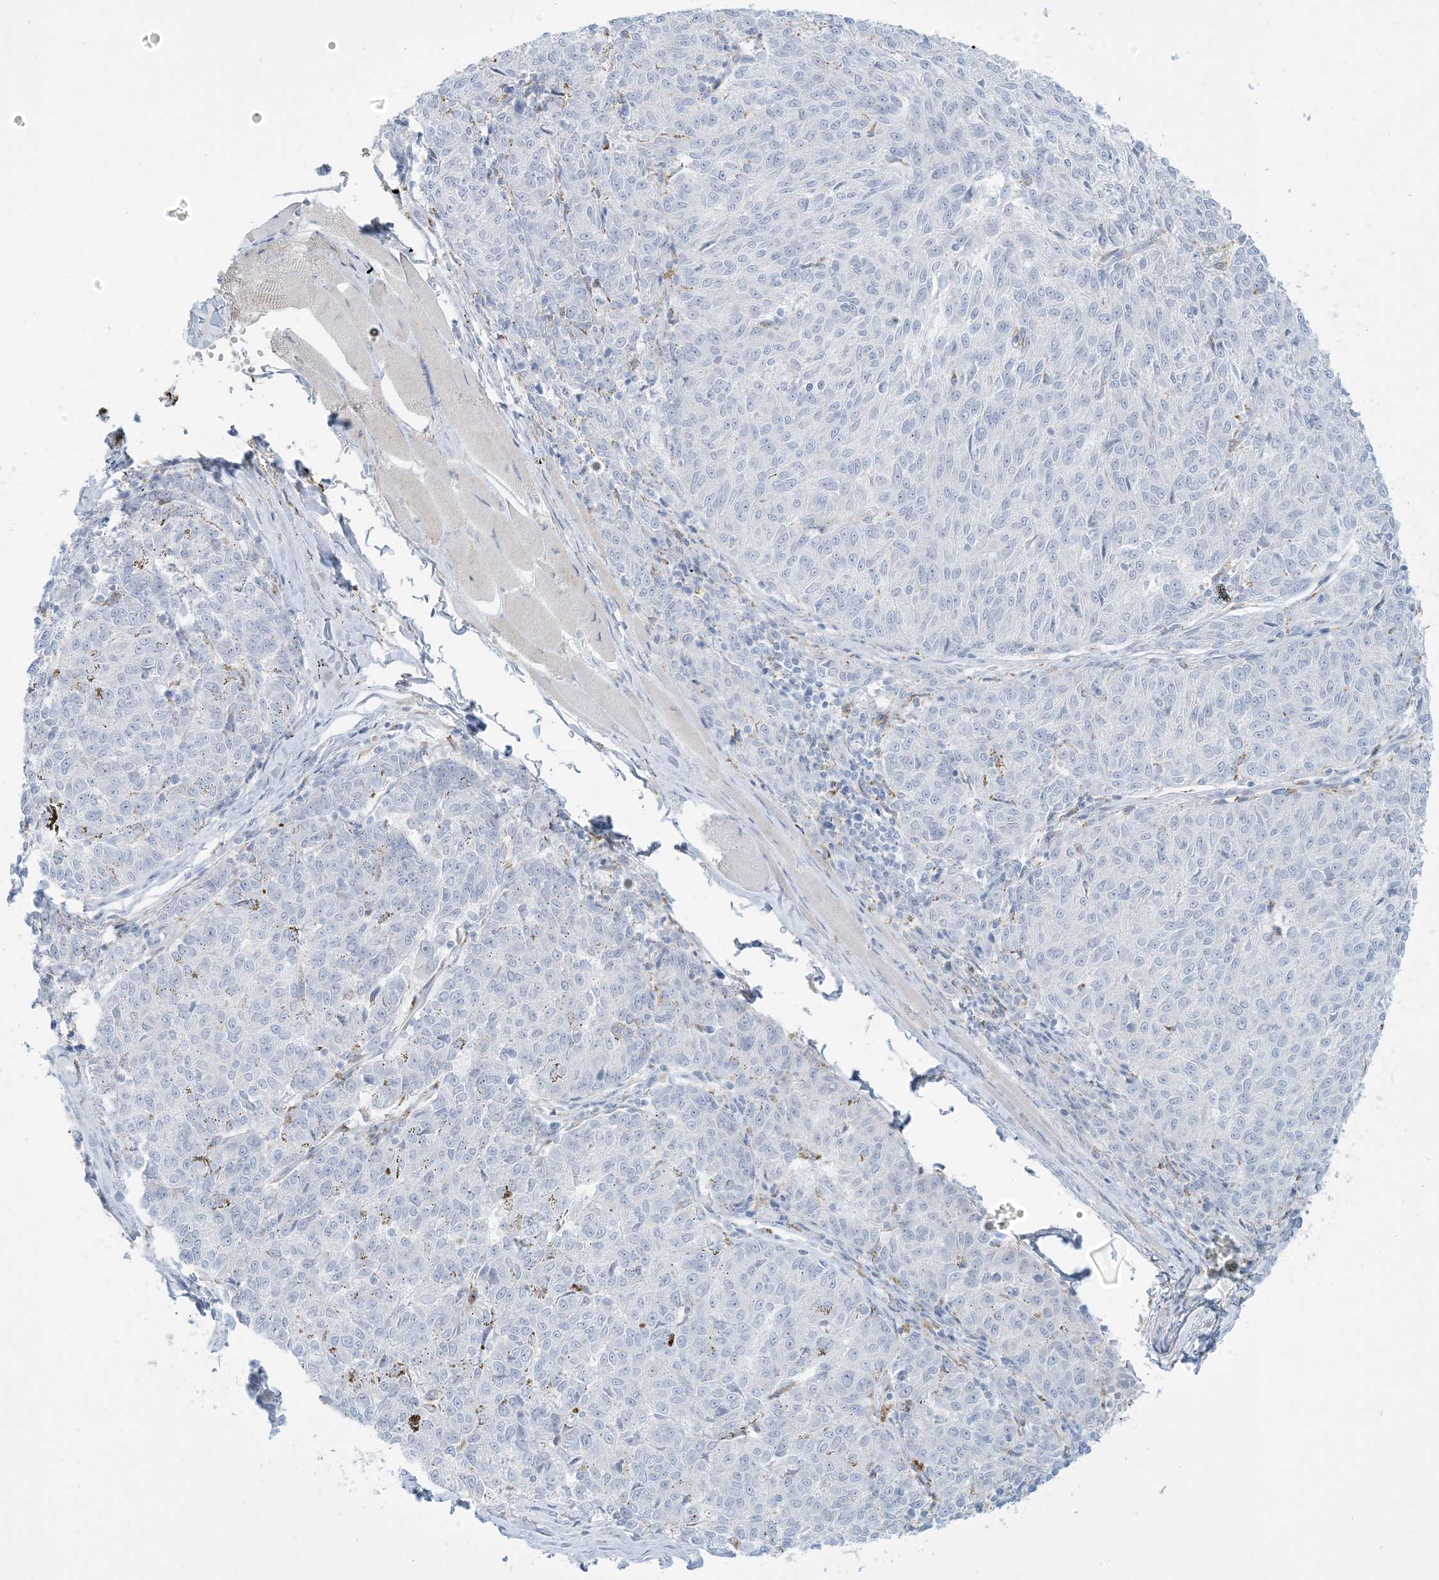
{"staining": {"intensity": "negative", "quantity": "none", "location": "none"}, "tissue": "melanoma", "cell_type": "Tumor cells", "image_type": "cancer", "snomed": [{"axis": "morphology", "description": "Malignant melanoma, NOS"}, {"axis": "topography", "description": "Skin"}], "caption": "The photomicrograph exhibits no significant staining in tumor cells of melanoma. (Immunohistochemistry (ihc), brightfield microscopy, high magnification).", "gene": "ZDHHC4", "patient": {"sex": "female", "age": 72}}